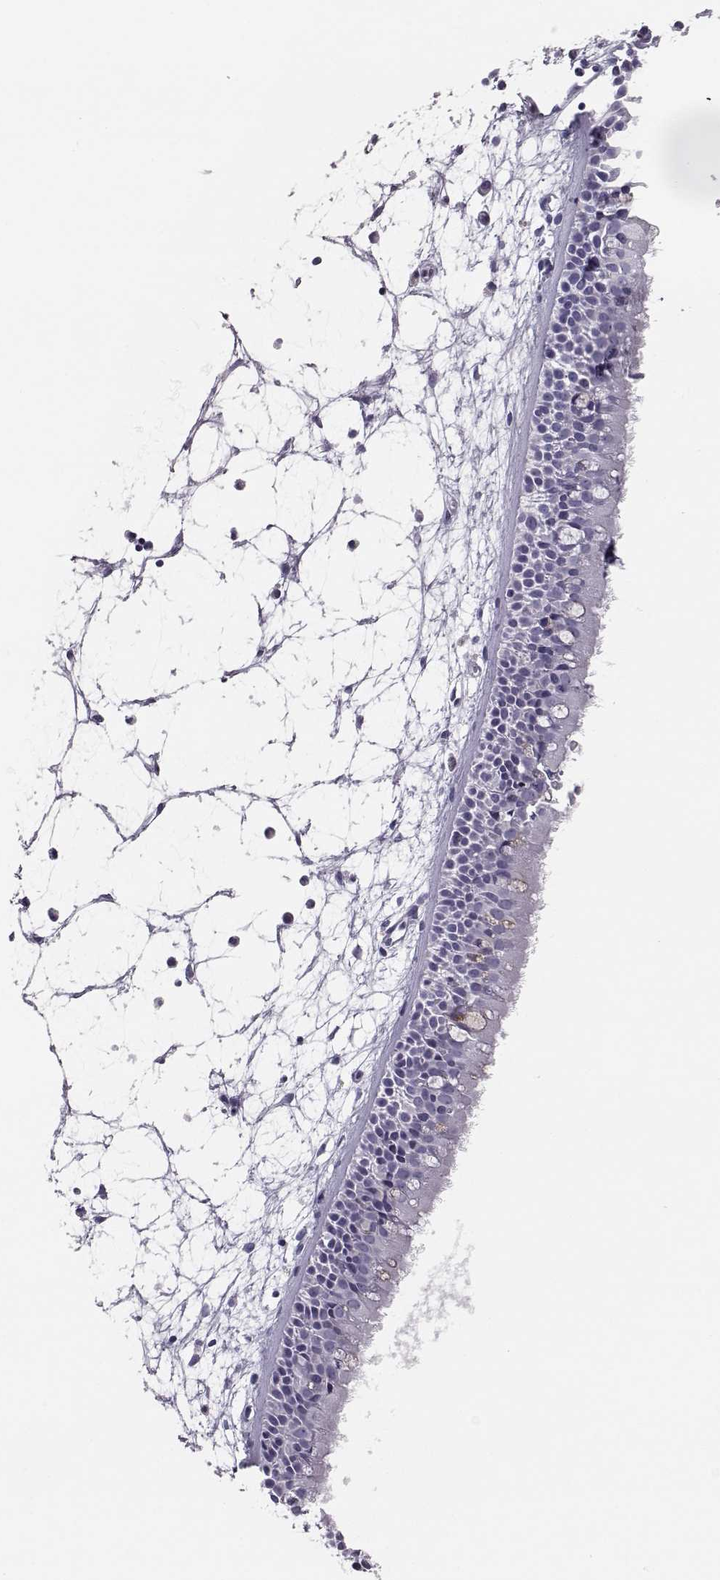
{"staining": {"intensity": "negative", "quantity": "none", "location": "none"}, "tissue": "nasopharynx", "cell_type": "Respiratory epithelial cells", "image_type": "normal", "snomed": [{"axis": "morphology", "description": "Normal tissue, NOS"}, {"axis": "topography", "description": "Nasopharynx"}], "caption": "Respiratory epithelial cells are negative for protein expression in normal human nasopharynx. (Brightfield microscopy of DAB (3,3'-diaminobenzidine) immunohistochemistry at high magnification).", "gene": "ITLN1", "patient": {"sex": "female", "age": 68}}